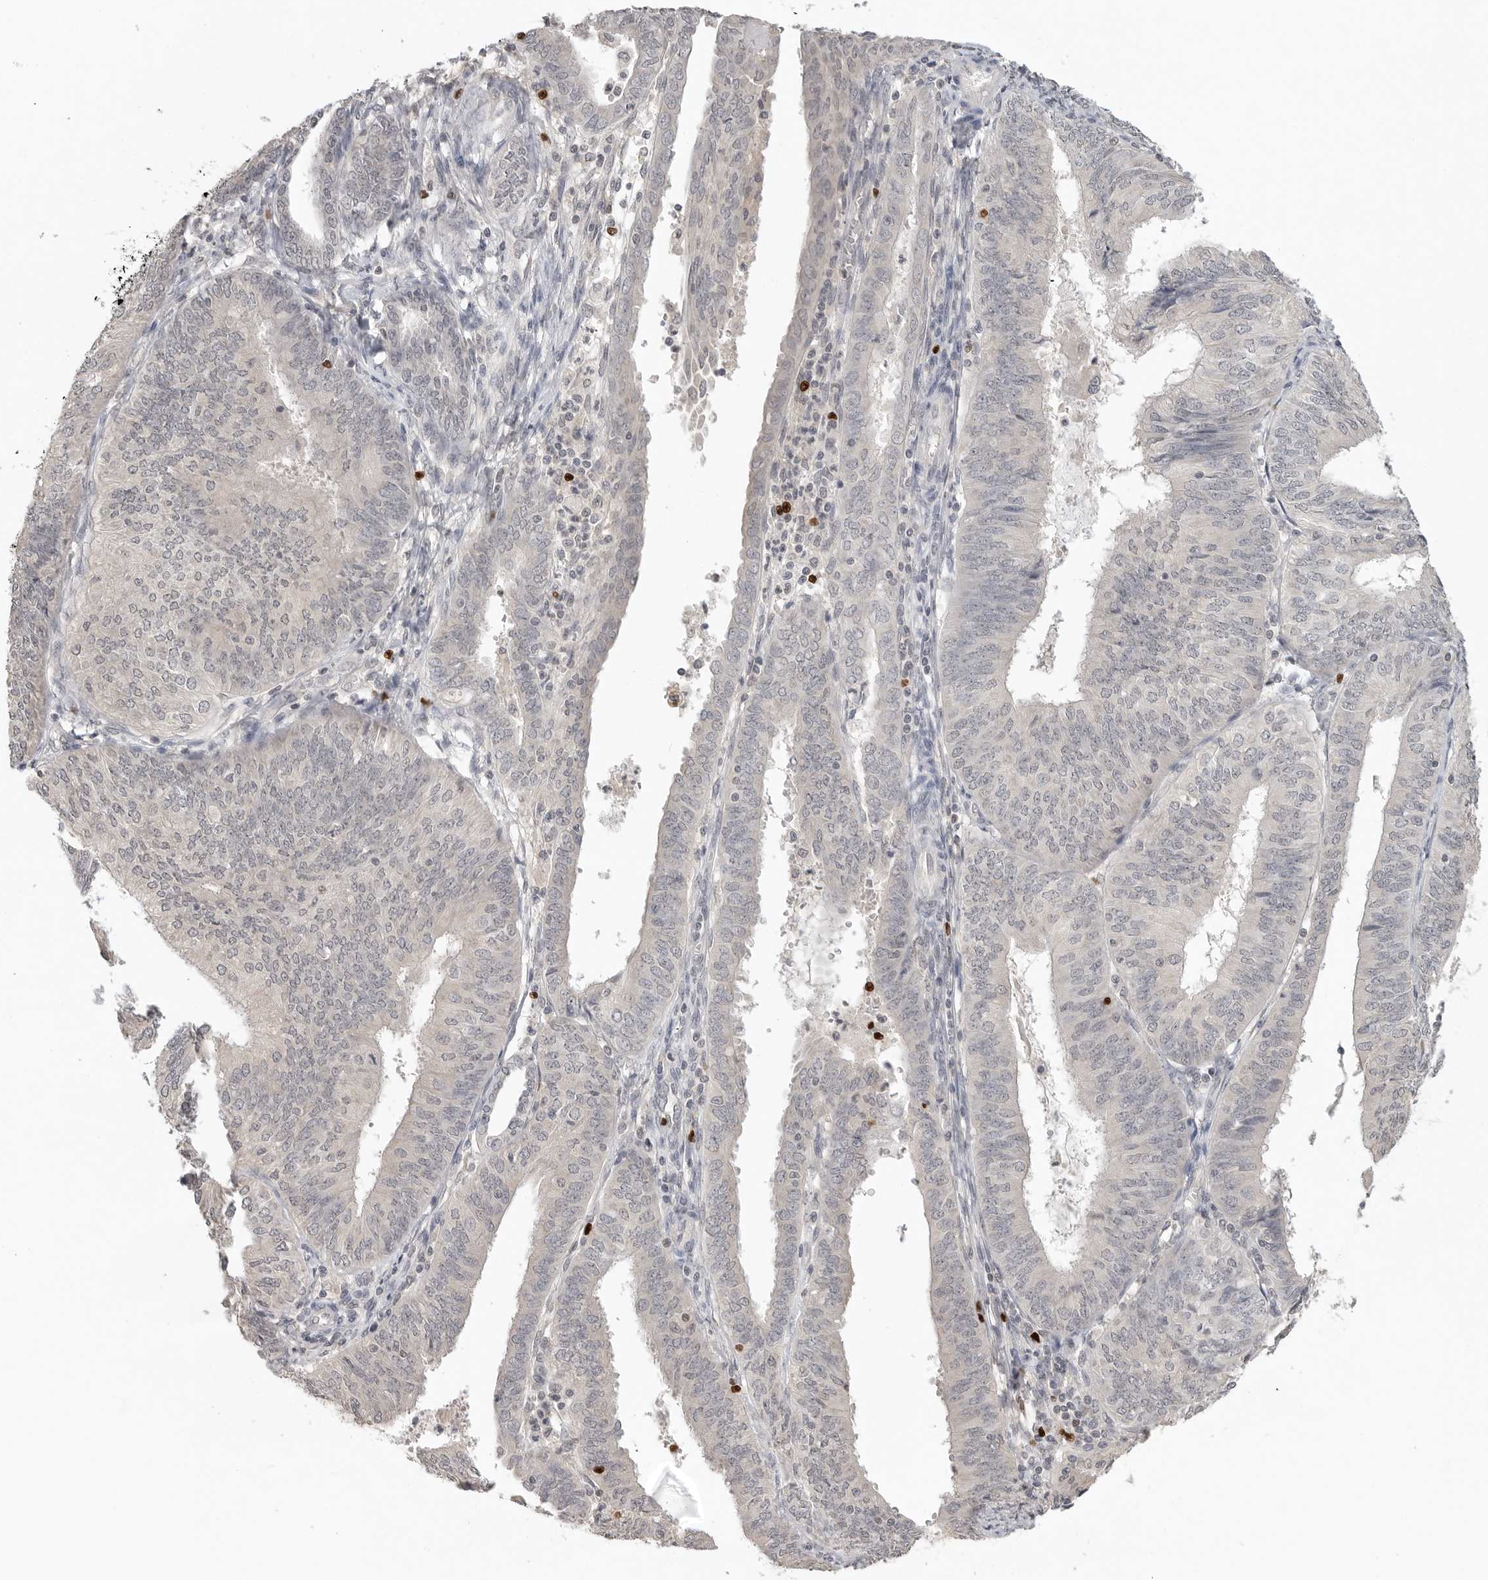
{"staining": {"intensity": "negative", "quantity": "none", "location": "none"}, "tissue": "endometrial cancer", "cell_type": "Tumor cells", "image_type": "cancer", "snomed": [{"axis": "morphology", "description": "Adenocarcinoma, NOS"}, {"axis": "topography", "description": "Endometrium"}], "caption": "Tumor cells are negative for protein expression in human endometrial cancer. Nuclei are stained in blue.", "gene": "FOXP3", "patient": {"sex": "female", "age": 58}}